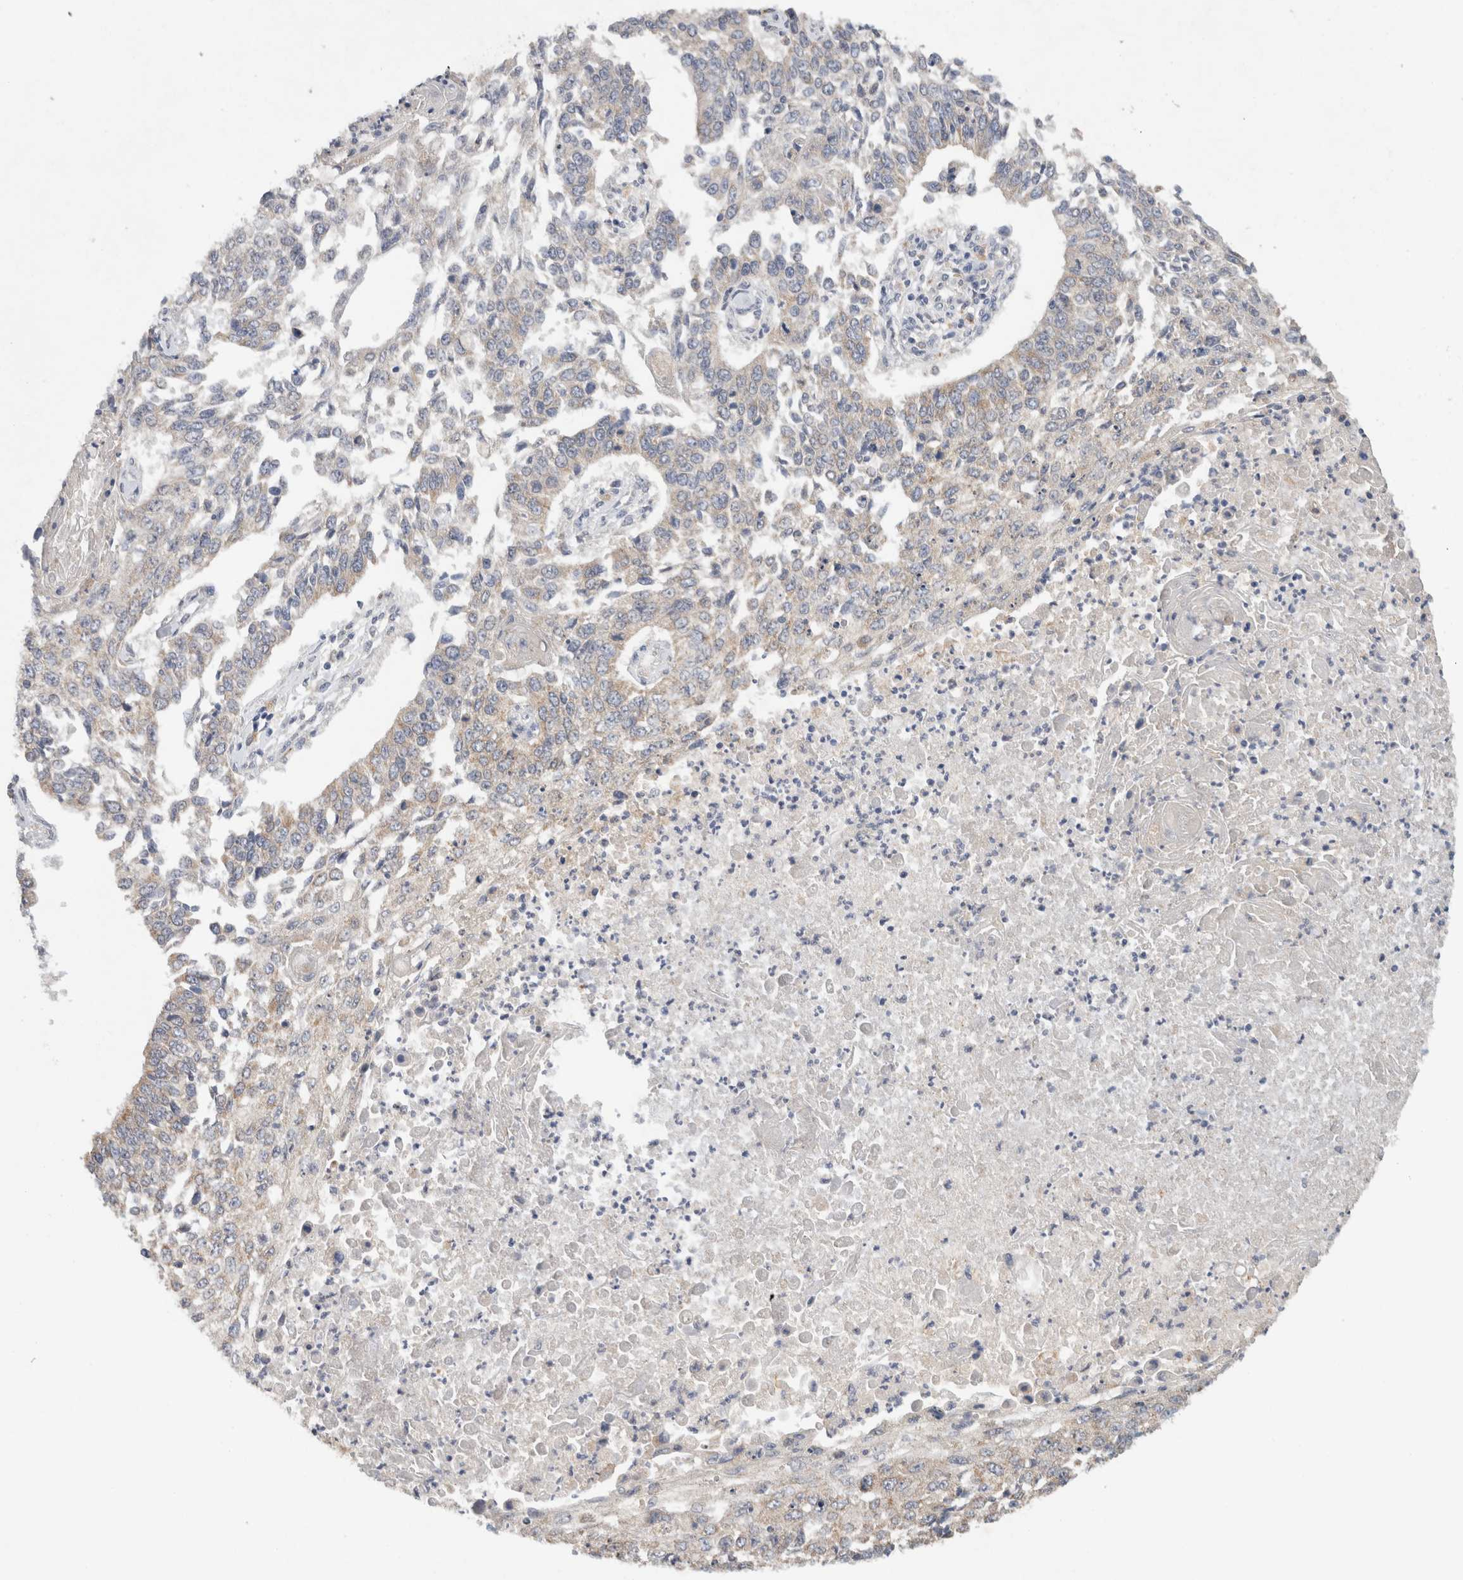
{"staining": {"intensity": "weak", "quantity": ">75%", "location": "cytoplasmic/membranous"}, "tissue": "lung cancer", "cell_type": "Tumor cells", "image_type": "cancer", "snomed": [{"axis": "morphology", "description": "Normal tissue, NOS"}, {"axis": "morphology", "description": "Squamous cell carcinoma, NOS"}, {"axis": "topography", "description": "Cartilage tissue"}, {"axis": "topography", "description": "Bronchus"}, {"axis": "topography", "description": "Lung"}, {"axis": "topography", "description": "Peripheral nerve tissue"}], "caption": "Immunohistochemistry of human lung cancer (squamous cell carcinoma) exhibits low levels of weak cytoplasmic/membranous staining in approximately >75% of tumor cells. (Stains: DAB in brown, nuclei in blue, Microscopy: brightfield microscopy at high magnification).", "gene": "RAB14", "patient": {"sex": "female", "age": 49}}